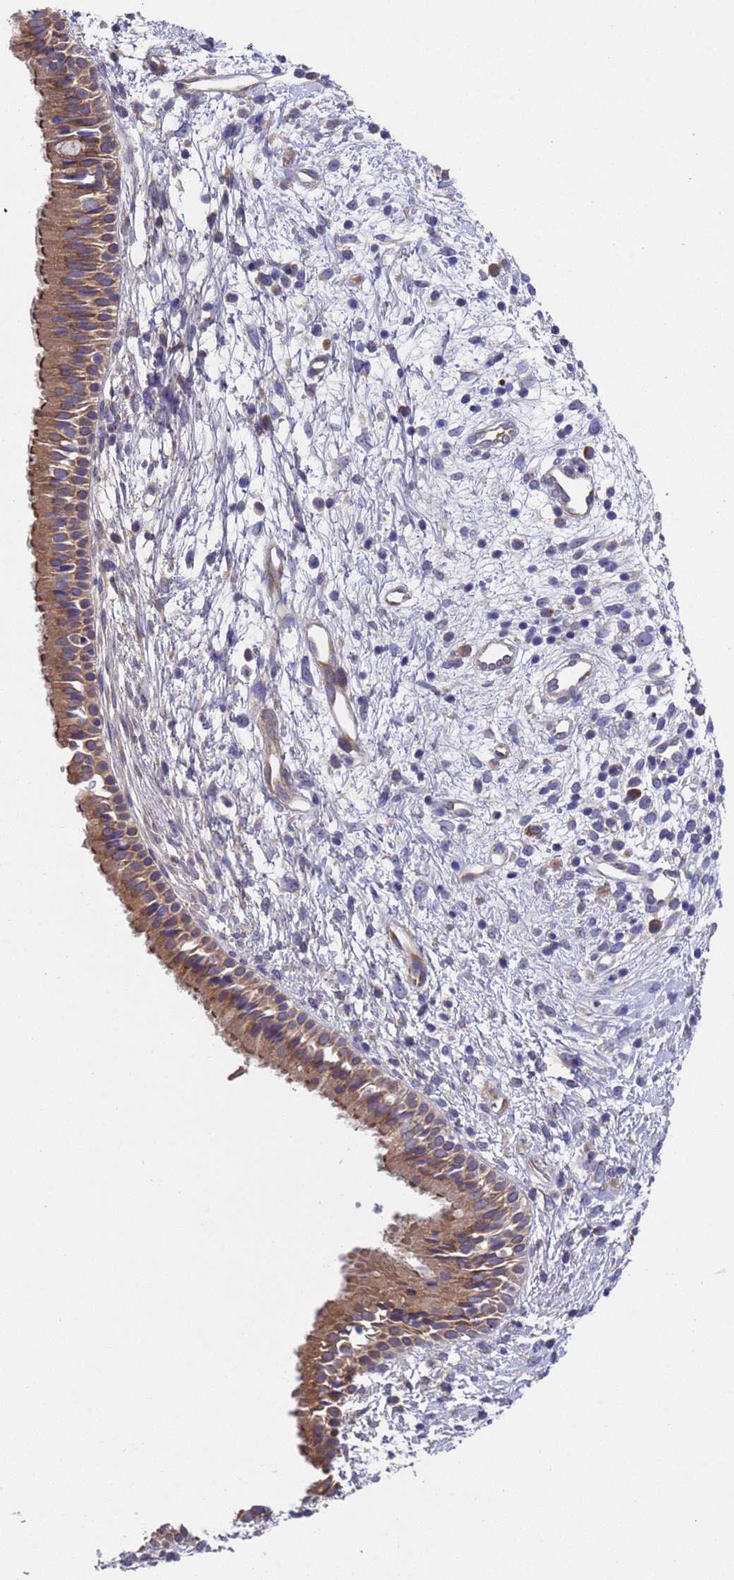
{"staining": {"intensity": "moderate", "quantity": ">75%", "location": "cytoplasmic/membranous"}, "tissue": "nasopharynx", "cell_type": "Respiratory epithelial cells", "image_type": "normal", "snomed": [{"axis": "morphology", "description": "Normal tissue, NOS"}, {"axis": "topography", "description": "Nasopharynx"}], "caption": "Protein expression analysis of normal nasopharynx displays moderate cytoplasmic/membranous expression in approximately >75% of respiratory epithelial cells. Immunohistochemistry (ihc) stains the protein in brown and the nuclei are stained blue.", "gene": "DCAF12L1", "patient": {"sex": "male", "age": 22}}